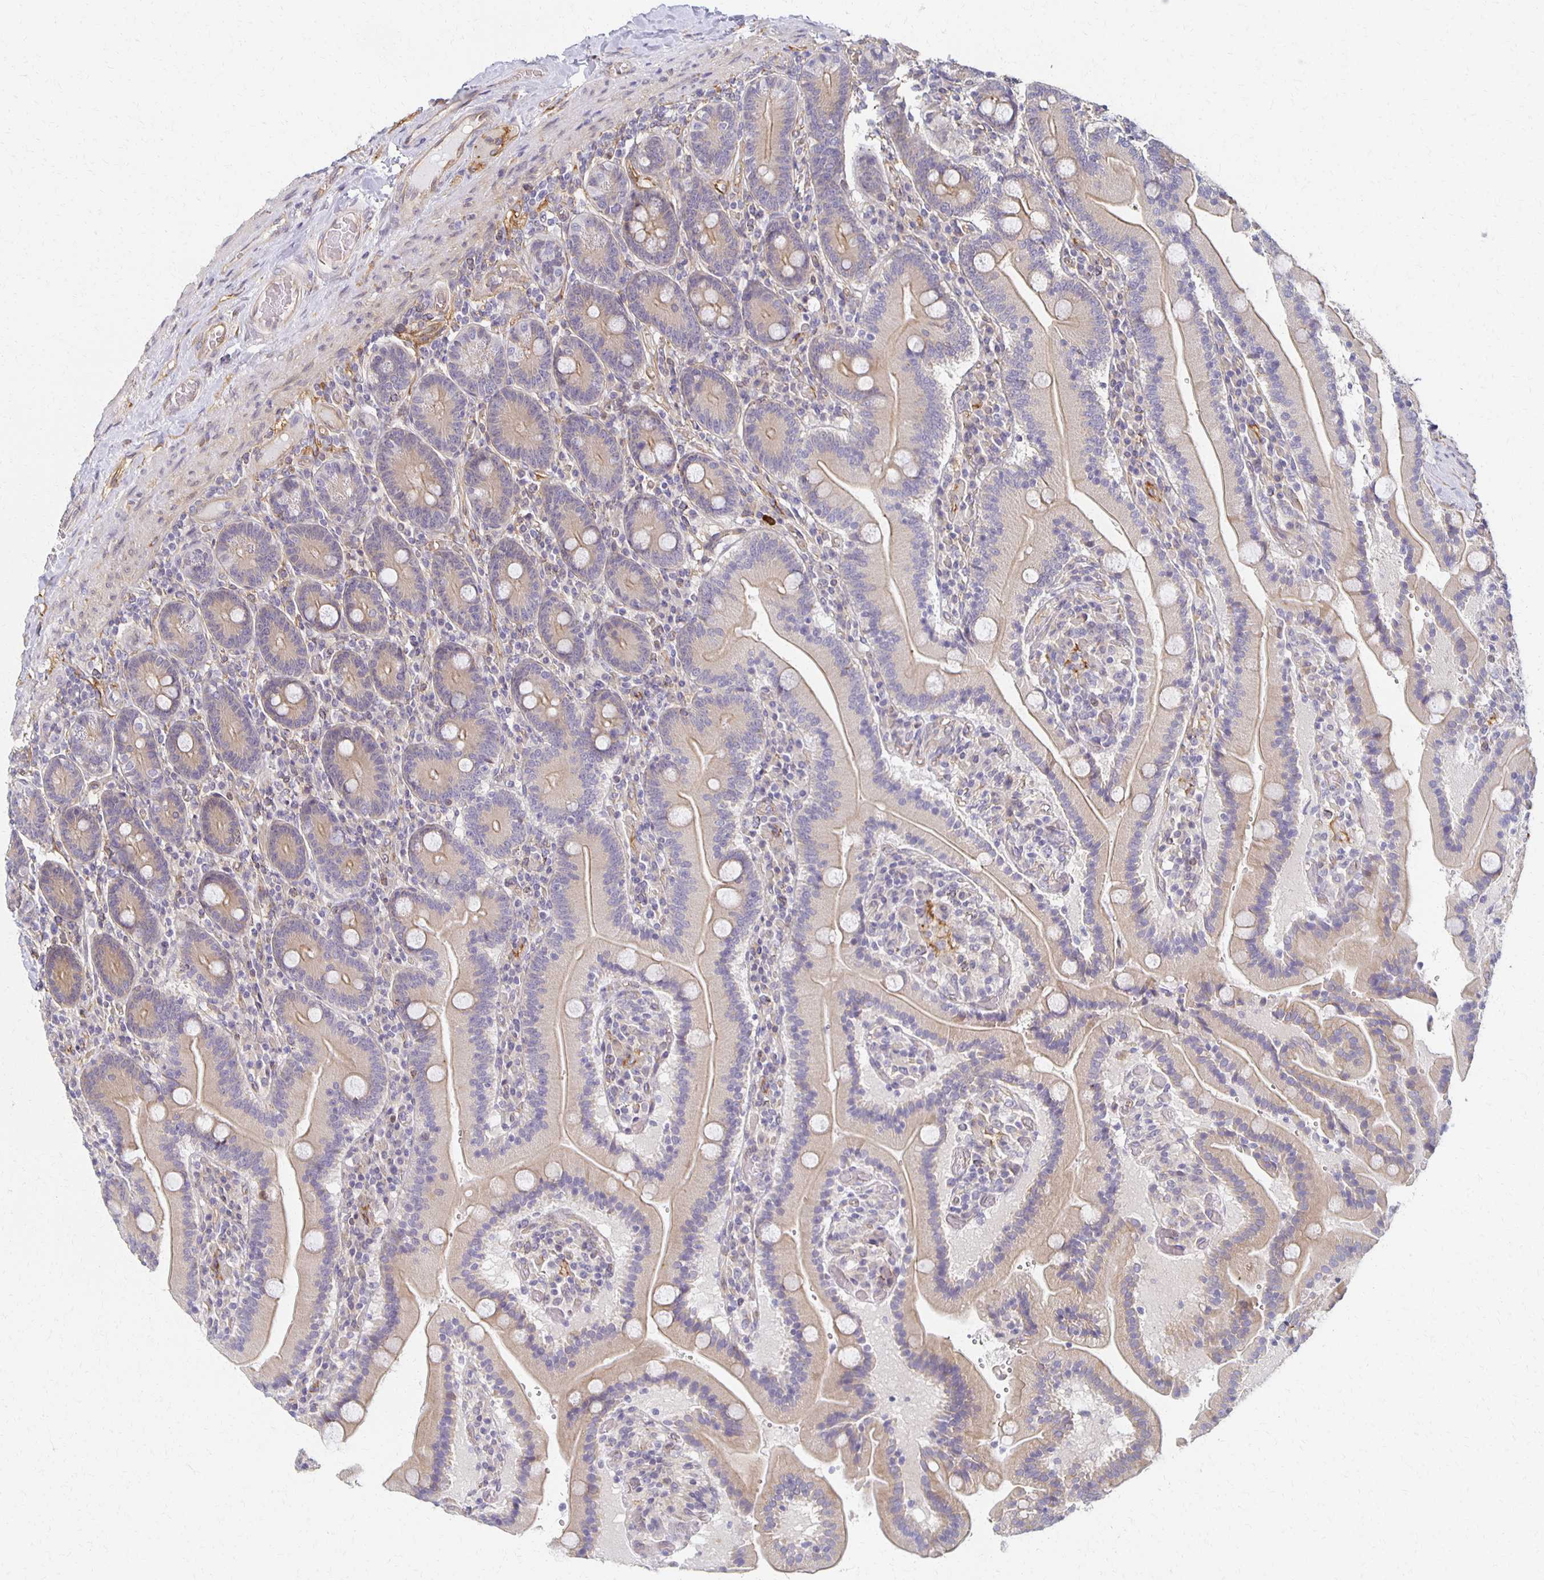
{"staining": {"intensity": "weak", "quantity": "25%-75%", "location": "cytoplasmic/membranous"}, "tissue": "duodenum", "cell_type": "Glandular cells", "image_type": "normal", "snomed": [{"axis": "morphology", "description": "Normal tissue, NOS"}, {"axis": "topography", "description": "Duodenum"}], "caption": "Immunohistochemical staining of unremarkable human duodenum reveals weak cytoplasmic/membranous protein expression in approximately 25%-75% of glandular cells. Nuclei are stained in blue.", "gene": "SORL1", "patient": {"sex": "female", "age": 62}}